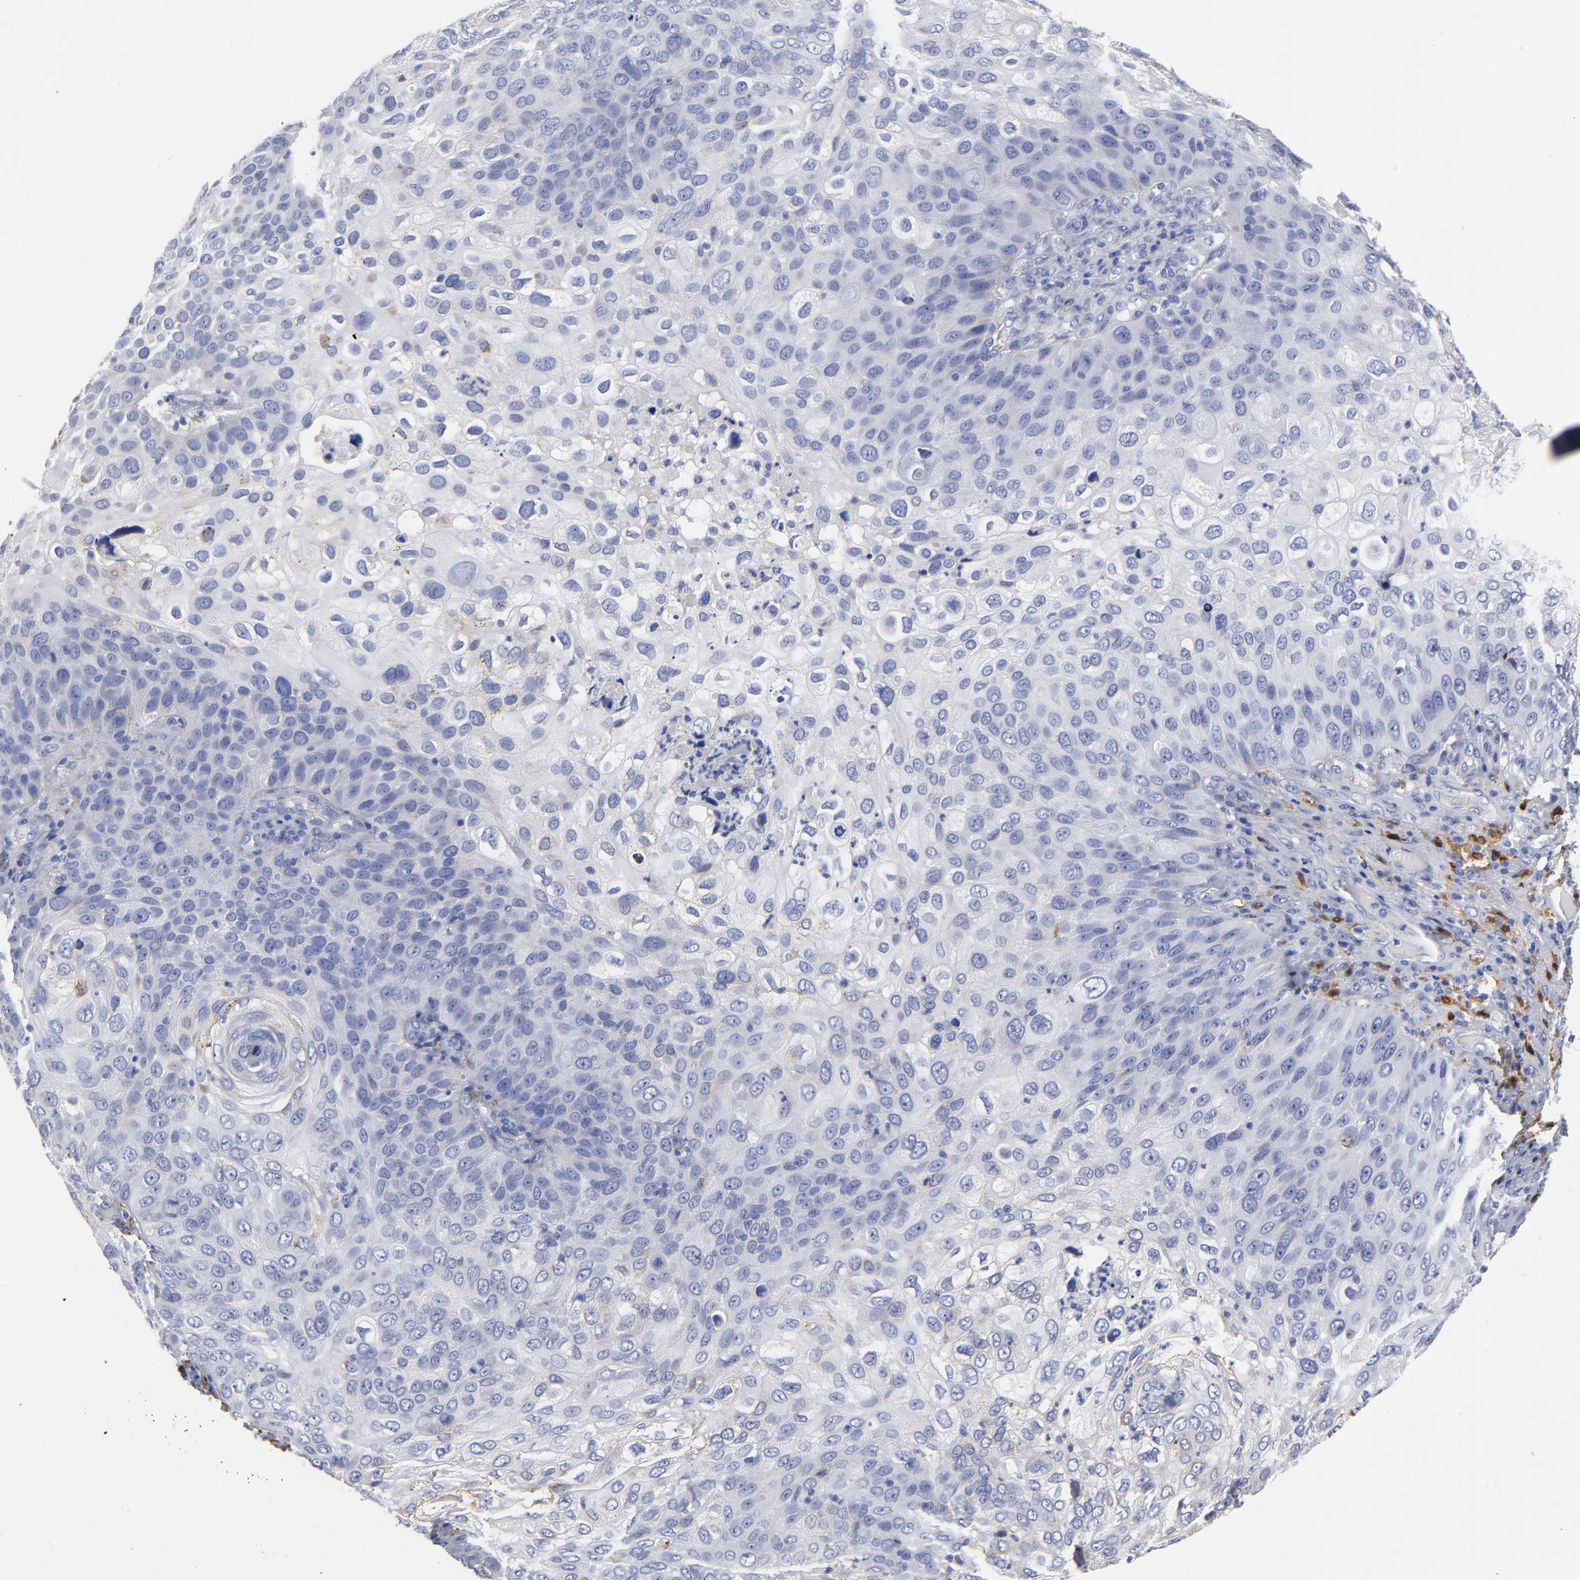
{"staining": {"intensity": "negative", "quantity": "none", "location": "none"}, "tissue": "skin cancer", "cell_type": "Tumor cells", "image_type": "cancer", "snomed": [{"axis": "morphology", "description": "Squamous cell carcinoma, NOS"}, {"axis": "topography", "description": "Skin"}], "caption": "A high-resolution photomicrograph shows IHC staining of skin cancer (squamous cell carcinoma), which demonstrates no significant expression in tumor cells.", "gene": "PTP4A1", "patient": {"sex": "male", "age": 87}}